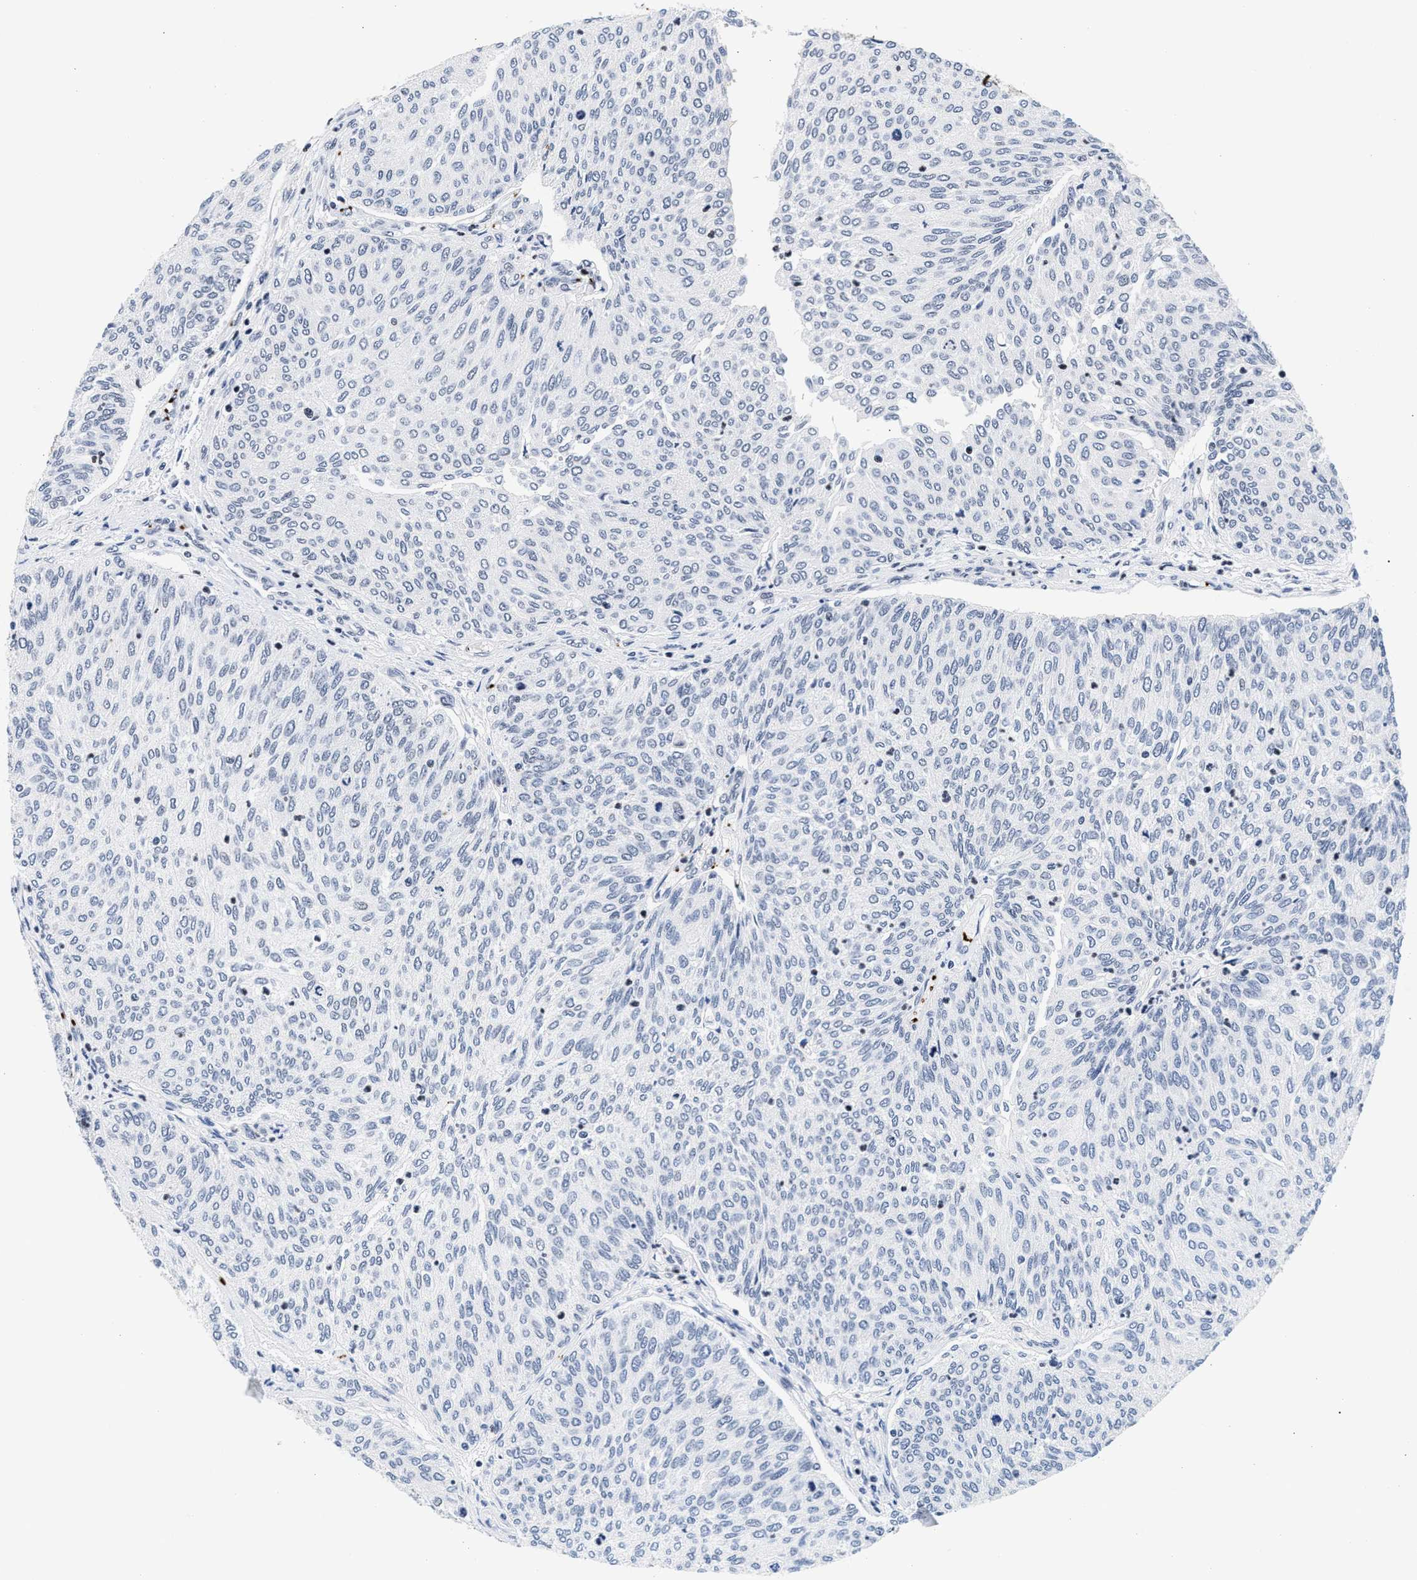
{"staining": {"intensity": "negative", "quantity": "none", "location": "none"}, "tissue": "urothelial cancer", "cell_type": "Tumor cells", "image_type": "cancer", "snomed": [{"axis": "morphology", "description": "Urothelial carcinoma, Low grade"}, {"axis": "topography", "description": "Urinary bladder"}], "caption": "Low-grade urothelial carcinoma stained for a protein using immunohistochemistry displays no positivity tumor cells.", "gene": "RAD21", "patient": {"sex": "female", "age": 79}}